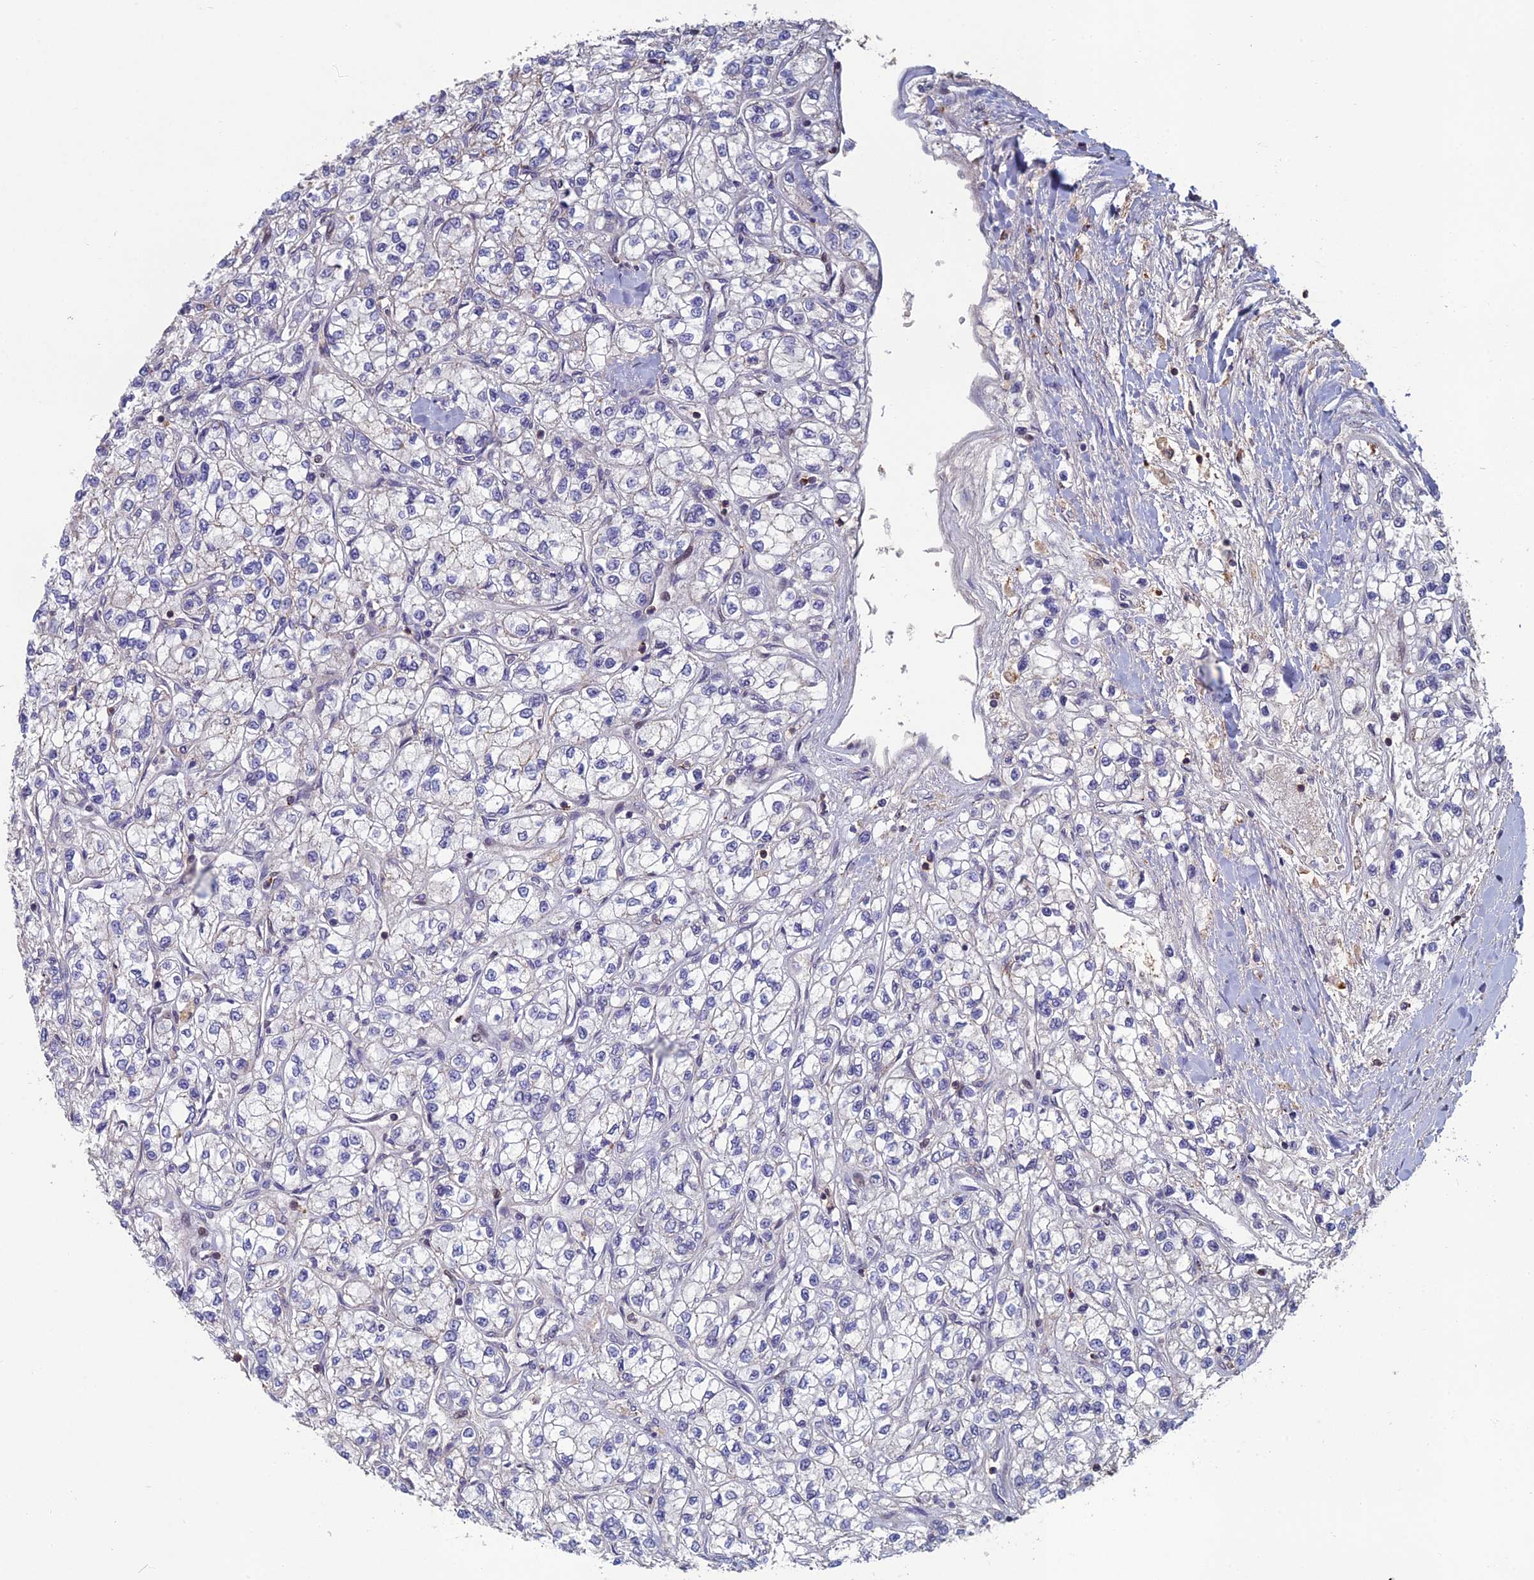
{"staining": {"intensity": "negative", "quantity": "none", "location": "none"}, "tissue": "renal cancer", "cell_type": "Tumor cells", "image_type": "cancer", "snomed": [{"axis": "morphology", "description": "Adenocarcinoma, NOS"}, {"axis": "topography", "description": "Kidney"}], "caption": "Immunohistochemistry histopathology image of neoplastic tissue: human renal cancer (adenocarcinoma) stained with DAB (3,3'-diaminobenzidine) exhibits no significant protein expression in tumor cells.", "gene": "C15orf62", "patient": {"sex": "male", "age": 80}}